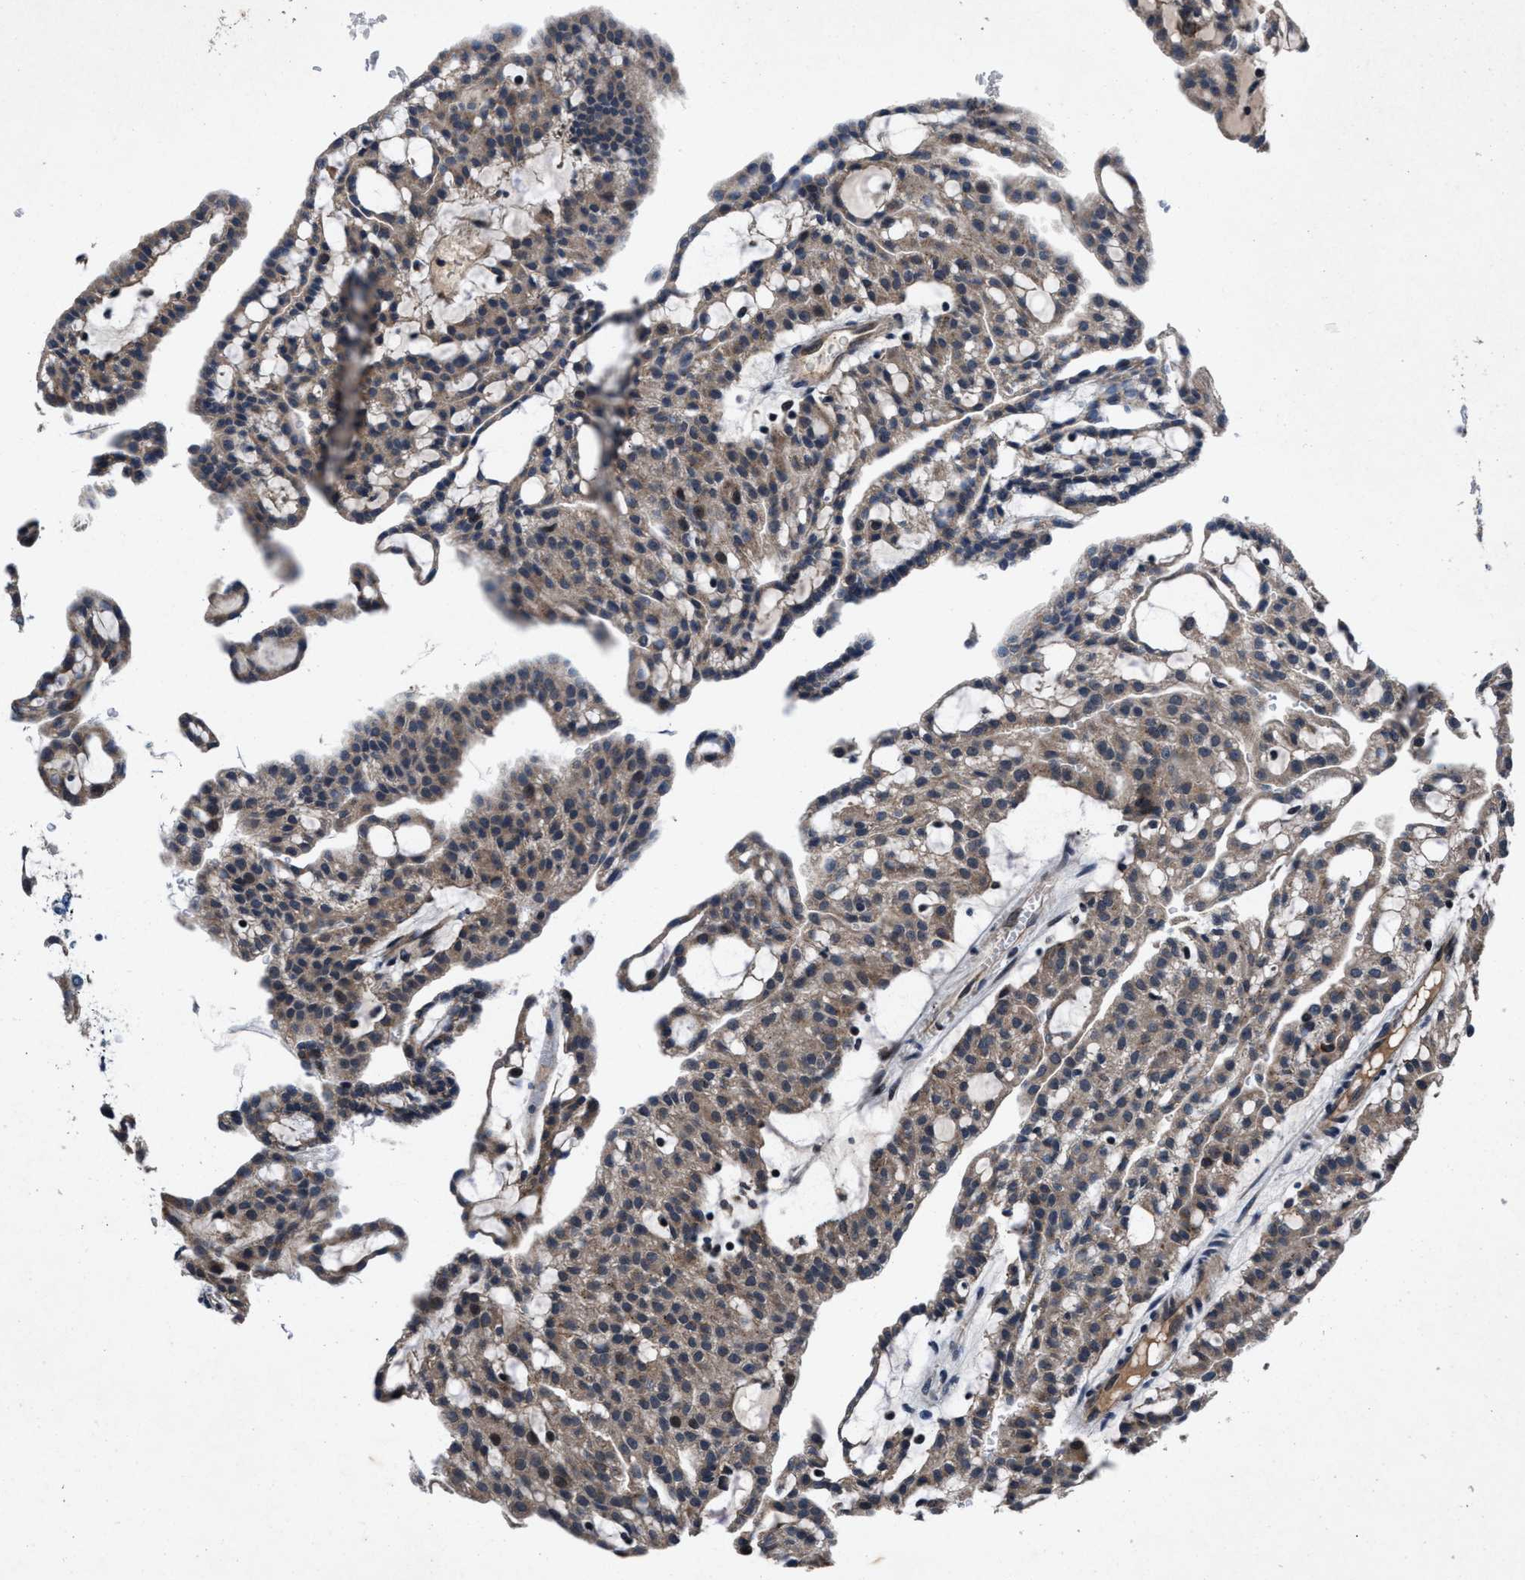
{"staining": {"intensity": "weak", "quantity": ">75%", "location": "cytoplasmic/membranous"}, "tissue": "renal cancer", "cell_type": "Tumor cells", "image_type": "cancer", "snomed": [{"axis": "morphology", "description": "Adenocarcinoma, NOS"}, {"axis": "topography", "description": "Kidney"}], "caption": "There is low levels of weak cytoplasmic/membranous staining in tumor cells of renal cancer, as demonstrated by immunohistochemical staining (brown color).", "gene": "TMEM53", "patient": {"sex": "male", "age": 63}}